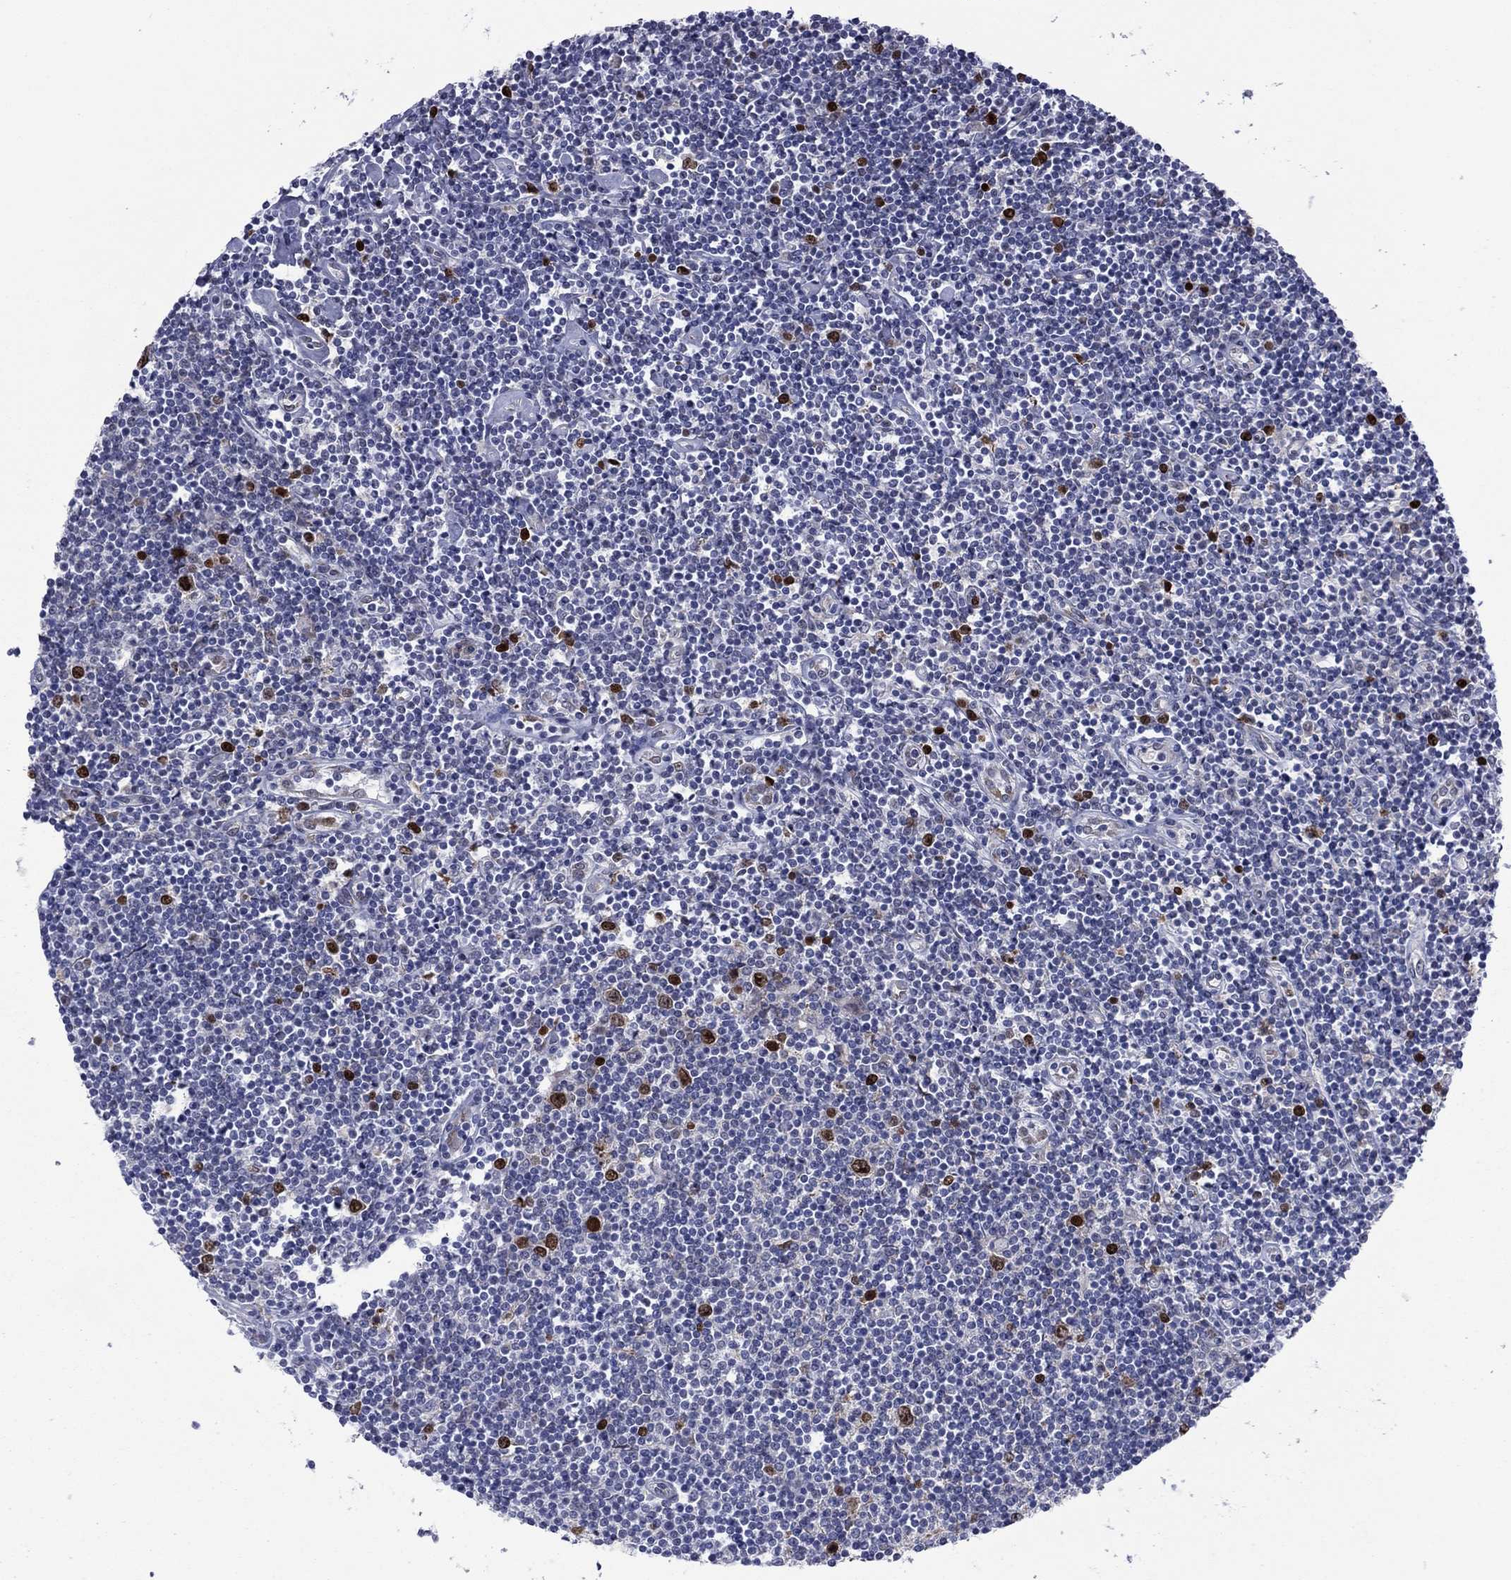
{"staining": {"intensity": "negative", "quantity": "none", "location": "none"}, "tissue": "lymphoma", "cell_type": "Tumor cells", "image_type": "cancer", "snomed": [{"axis": "morphology", "description": "Hodgkin's disease, NOS"}, {"axis": "topography", "description": "Lymph node"}], "caption": "Tumor cells show no significant expression in Hodgkin's disease. Nuclei are stained in blue.", "gene": "CDCA5", "patient": {"sex": "male", "age": 40}}